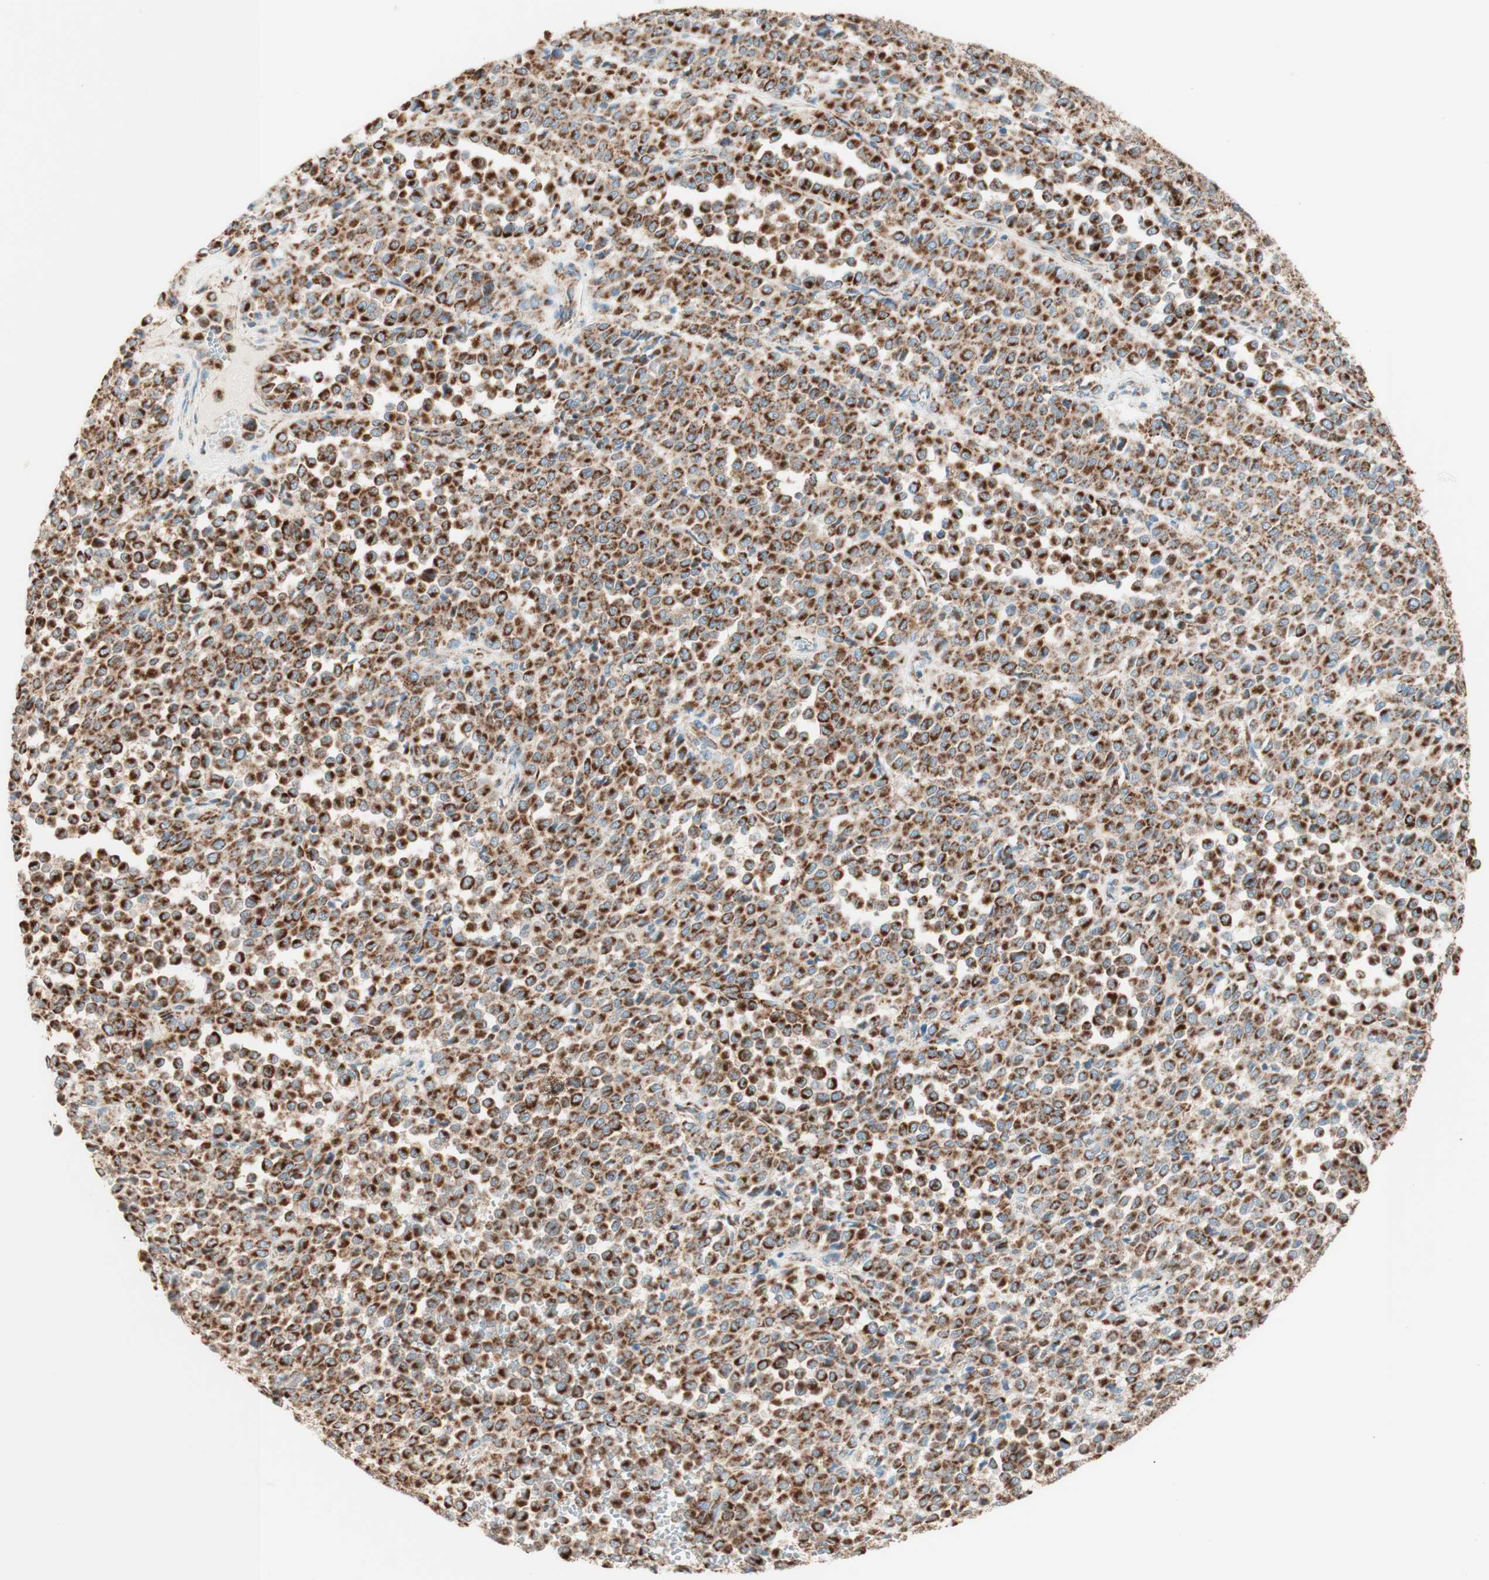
{"staining": {"intensity": "strong", "quantity": ">75%", "location": "cytoplasmic/membranous"}, "tissue": "melanoma", "cell_type": "Tumor cells", "image_type": "cancer", "snomed": [{"axis": "morphology", "description": "Malignant melanoma, Metastatic site"}, {"axis": "topography", "description": "Pancreas"}], "caption": "DAB (3,3'-diaminobenzidine) immunohistochemical staining of melanoma shows strong cytoplasmic/membranous protein positivity in about >75% of tumor cells.", "gene": "TOMM20", "patient": {"sex": "female", "age": 30}}